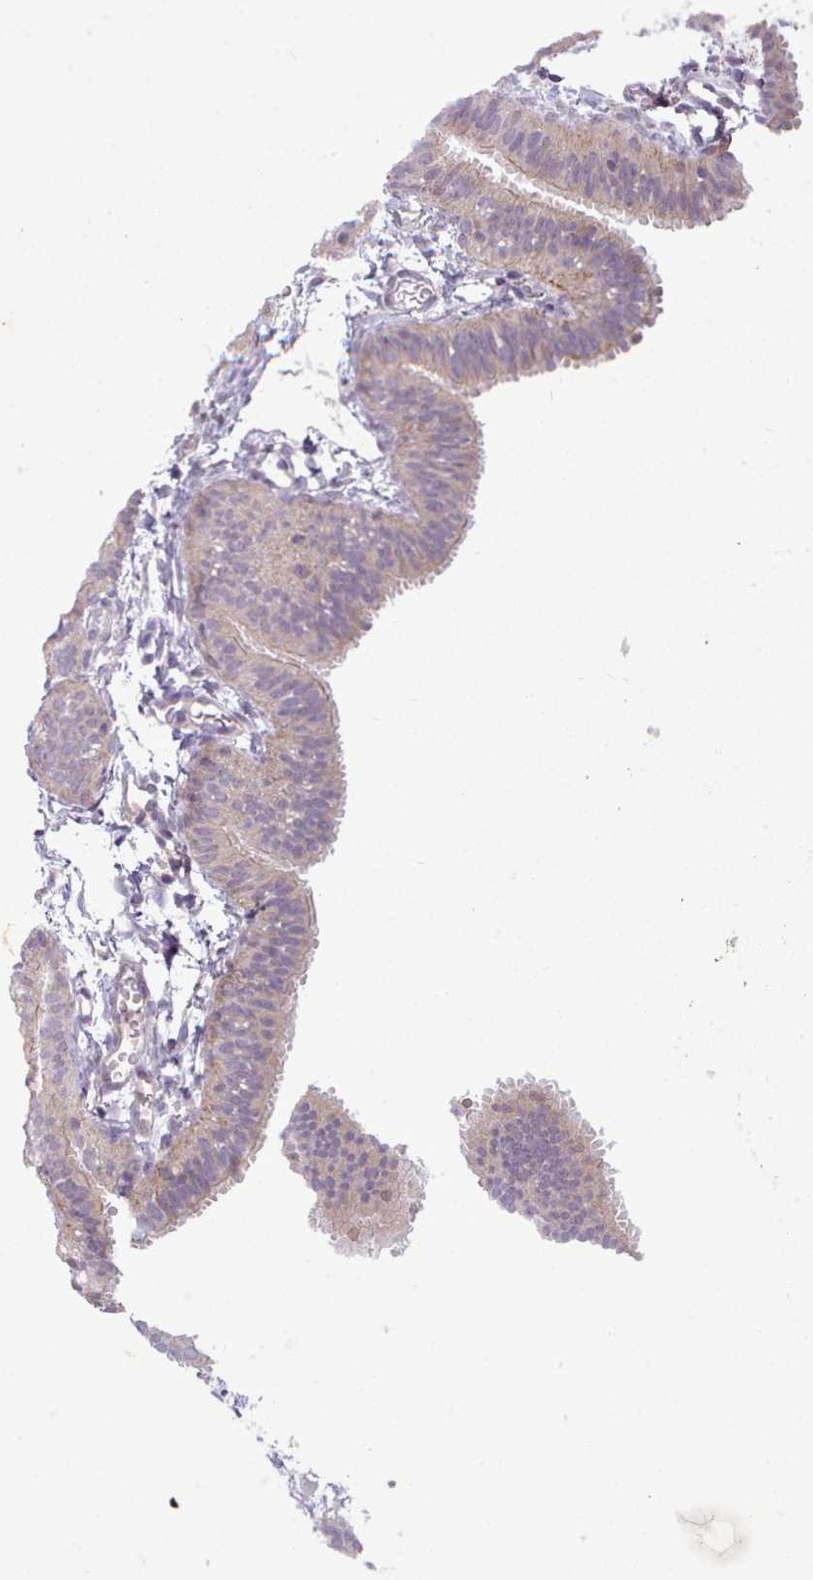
{"staining": {"intensity": "moderate", "quantity": "25%-75%", "location": "cytoplasmic/membranous"}, "tissue": "fallopian tube", "cell_type": "Glandular cells", "image_type": "normal", "snomed": [{"axis": "morphology", "description": "Normal tissue, NOS"}, {"axis": "topography", "description": "Fallopian tube"}], "caption": "Immunohistochemistry (IHC) (DAB) staining of benign human fallopian tube shows moderate cytoplasmic/membranous protein positivity in approximately 25%-75% of glandular cells.", "gene": "NMRK1", "patient": {"sex": "female", "age": 35}}